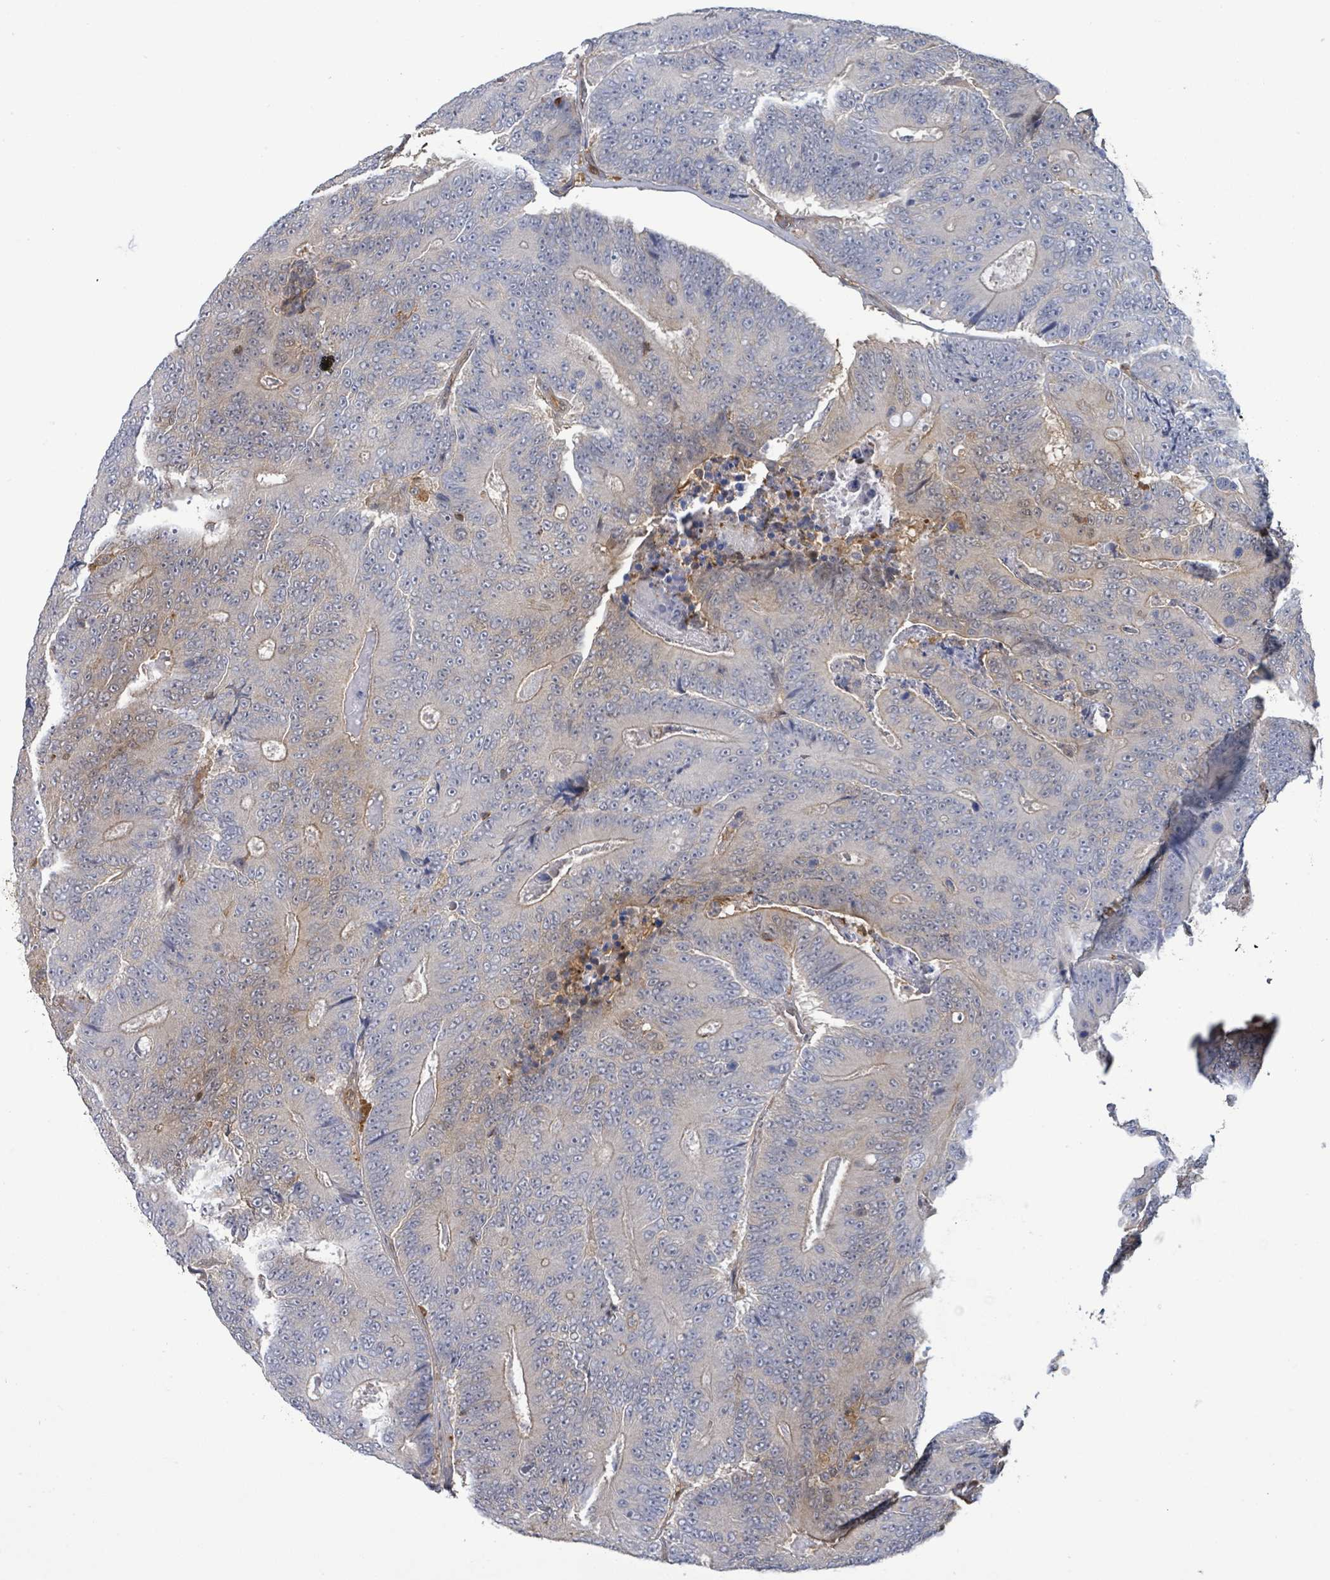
{"staining": {"intensity": "negative", "quantity": "none", "location": "none"}, "tissue": "colorectal cancer", "cell_type": "Tumor cells", "image_type": "cancer", "snomed": [{"axis": "morphology", "description": "Adenocarcinoma, NOS"}, {"axis": "topography", "description": "Colon"}], "caption": "An image of human colorectal adenocarcinoma is negative for staining in tumor cells.", "gene": "PGAM1", "patient": {"sex": "male", "age": 83}}